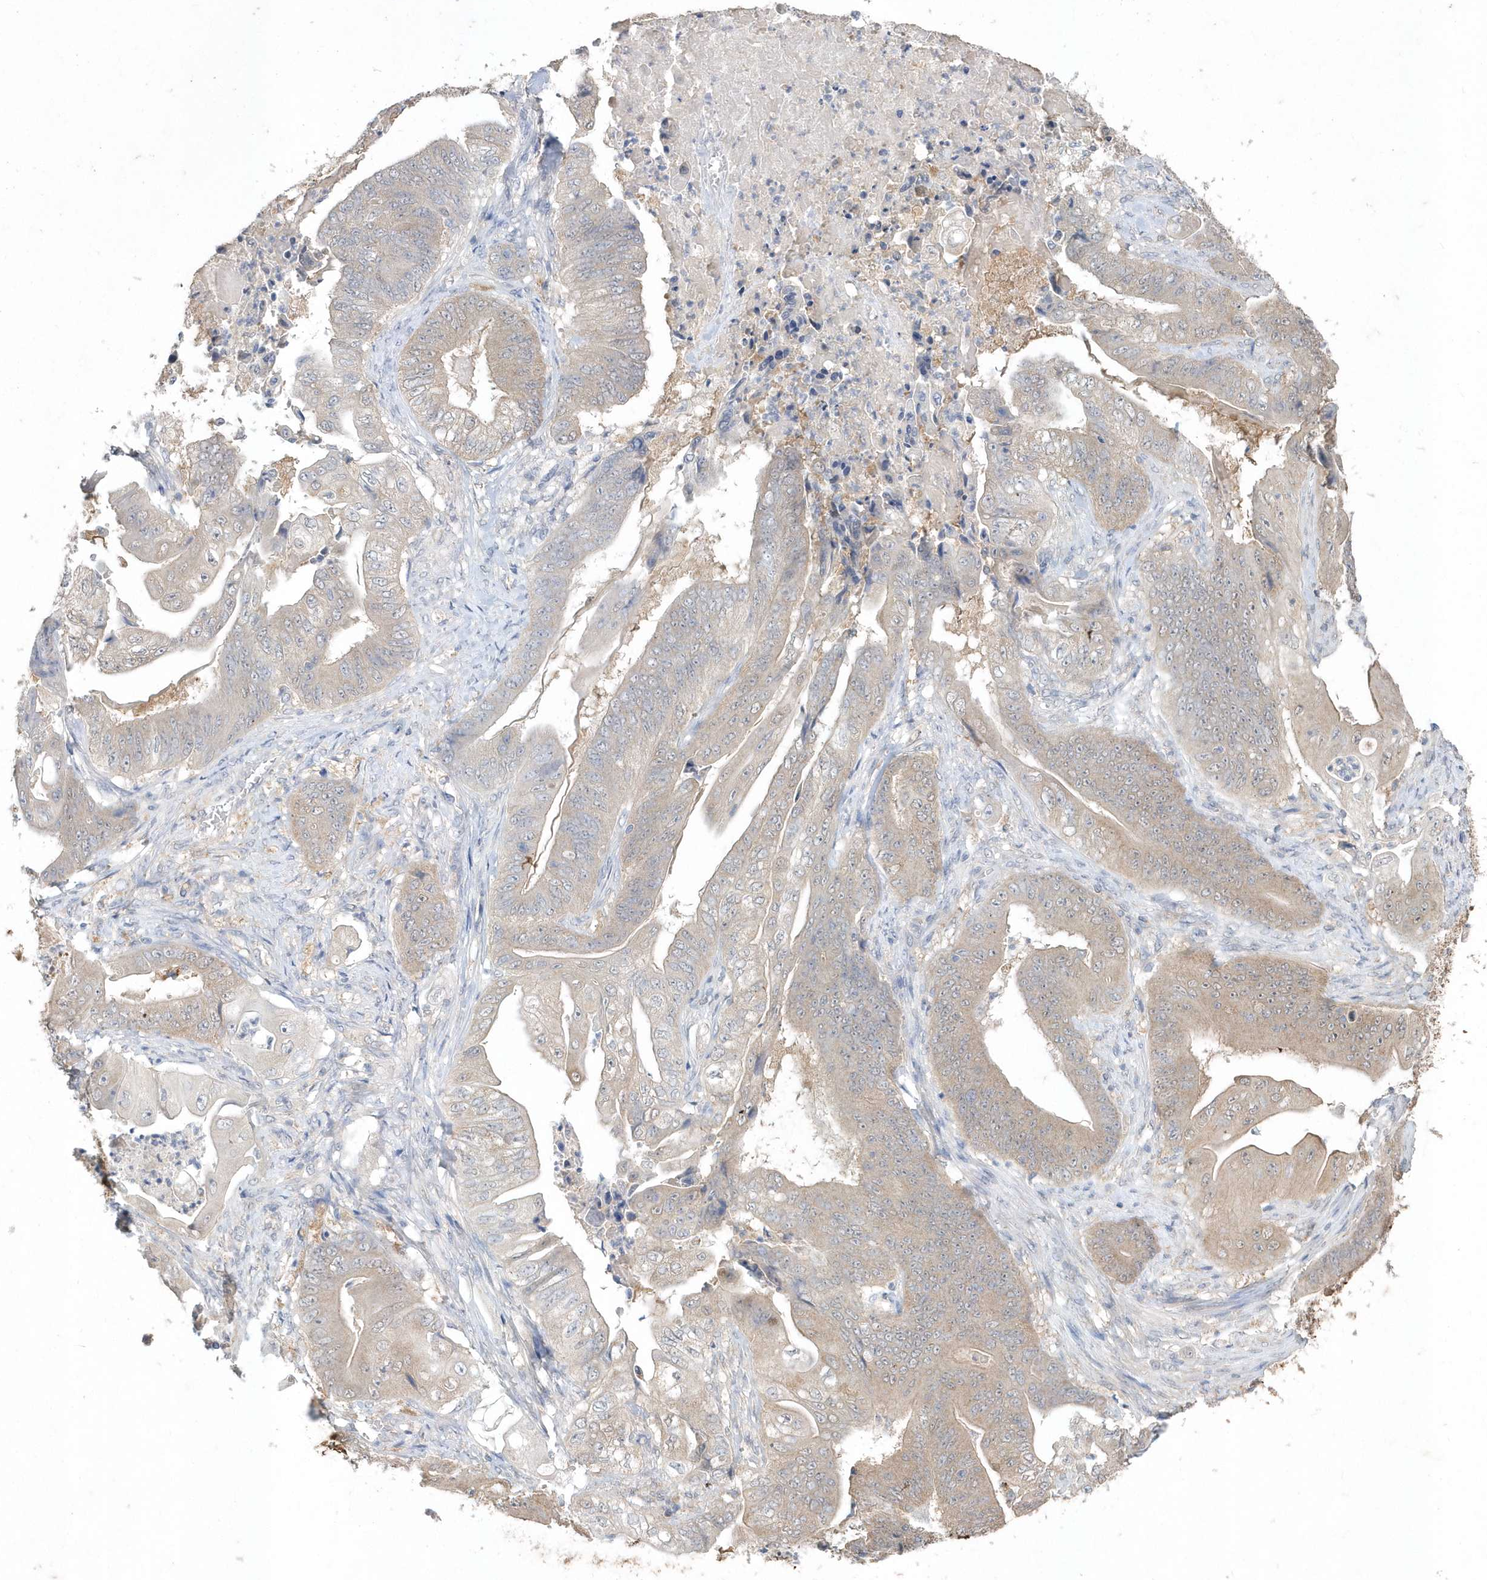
{"staining": {"intensity": "moderate", "quantity": ">75%", "location": "cytoplasmic/membranous"}, "tissue": "stomach cancer", "cell_type": "Tumor cells", "image_type": "cancer", "snomed": [{"axis": "morphology", "description": "Adenocarcinoma, NOS"}, {"axis": "topography", "description": "Stomach"}], "caption": "A brown stain shows moderate cytoplasmic/membranous expression of a protein in human stomach adenocarcinoma tumor cells. The protein is shown in brown color, while the nuclei are stained blue.", "gene": "AKR7A2", "patient": {"sex": "female", "age": 73}}